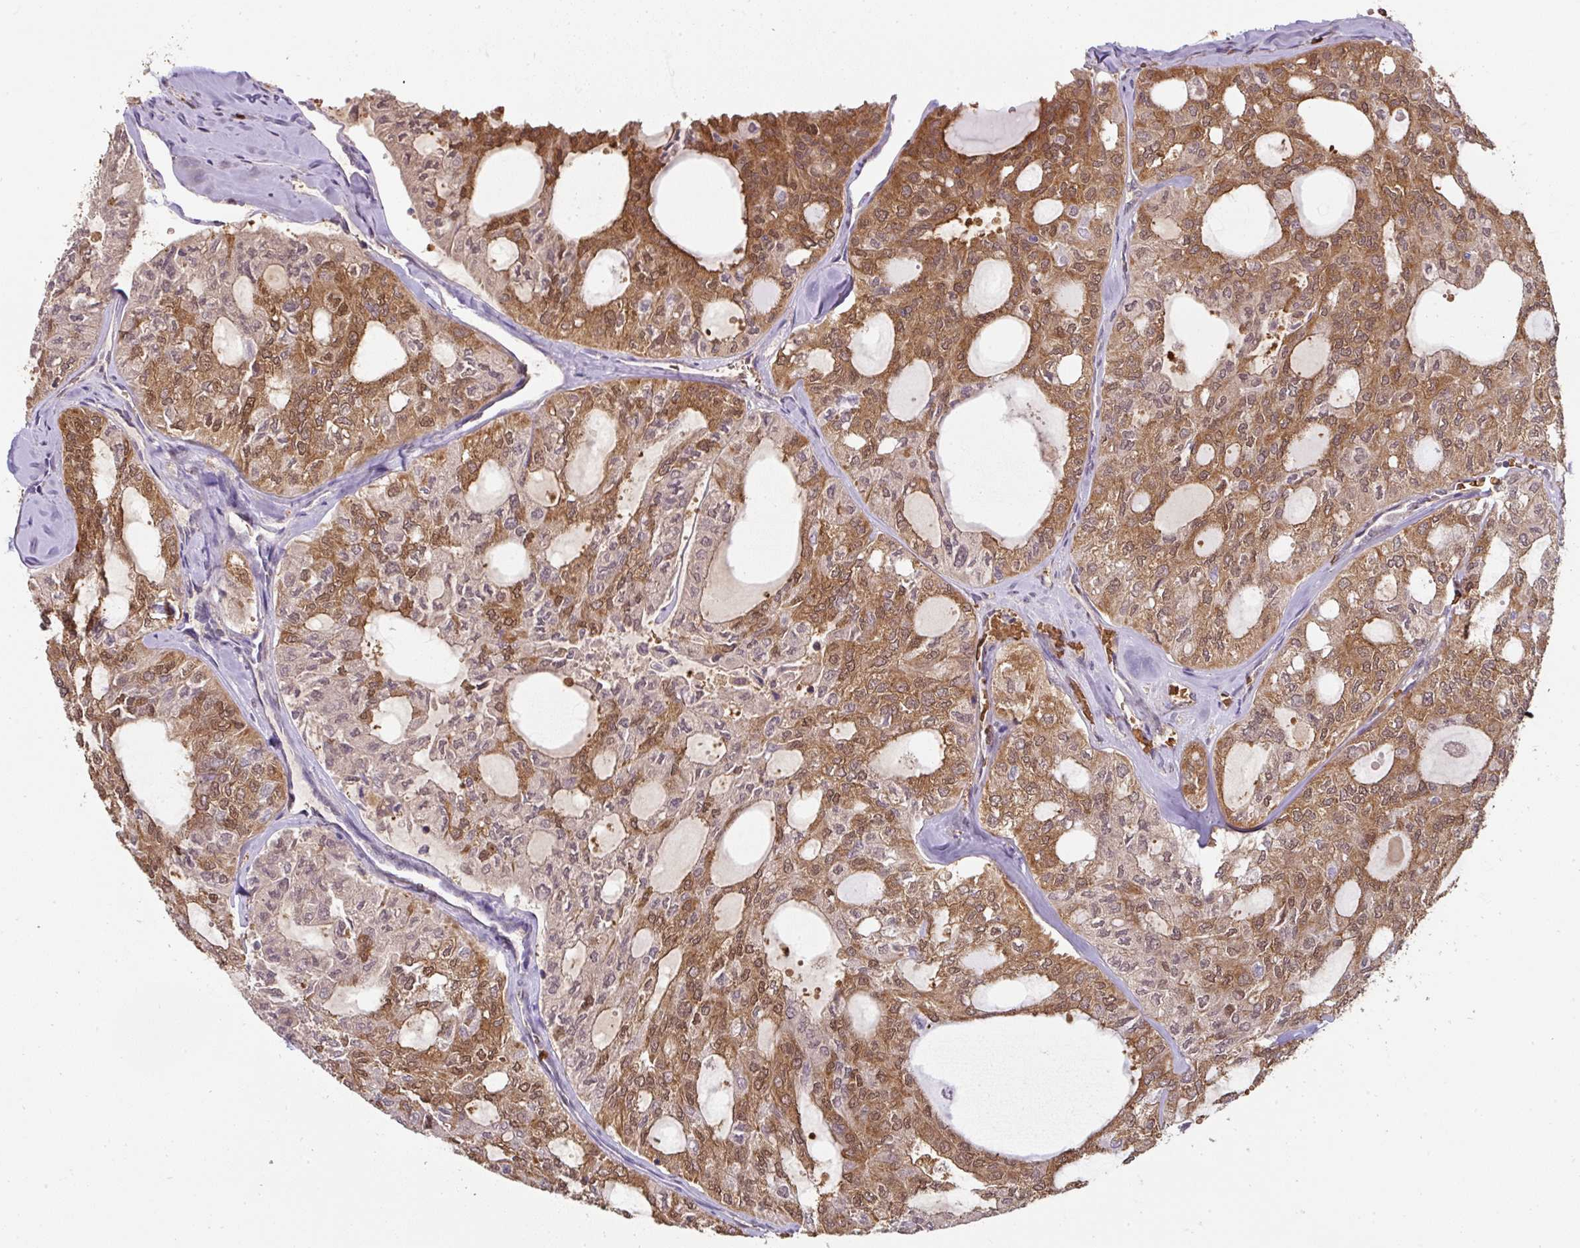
{"staining": {"intensity": "moderate", "quantity": ">75%", "location": "cytoplasmic/membranous"}, "tissue": "thyroid cancer", "cell_type": "Tumor cells", "image_type": "cancer", "snomed": [{"axis": "morphology", "description": "Follicular adenoma carcinoma, NOS"}, {"axis": "topography", "description": "Thyroid gland"}], "caption": "Human thyroid follicular adenoma carcinoma stained with a brown dye shows moderate cytoplasmic/membranous positive expression in approximately >75% of tumor cells.", "gene": "ST13", "patient": {"sex": "male", "age": 75}}